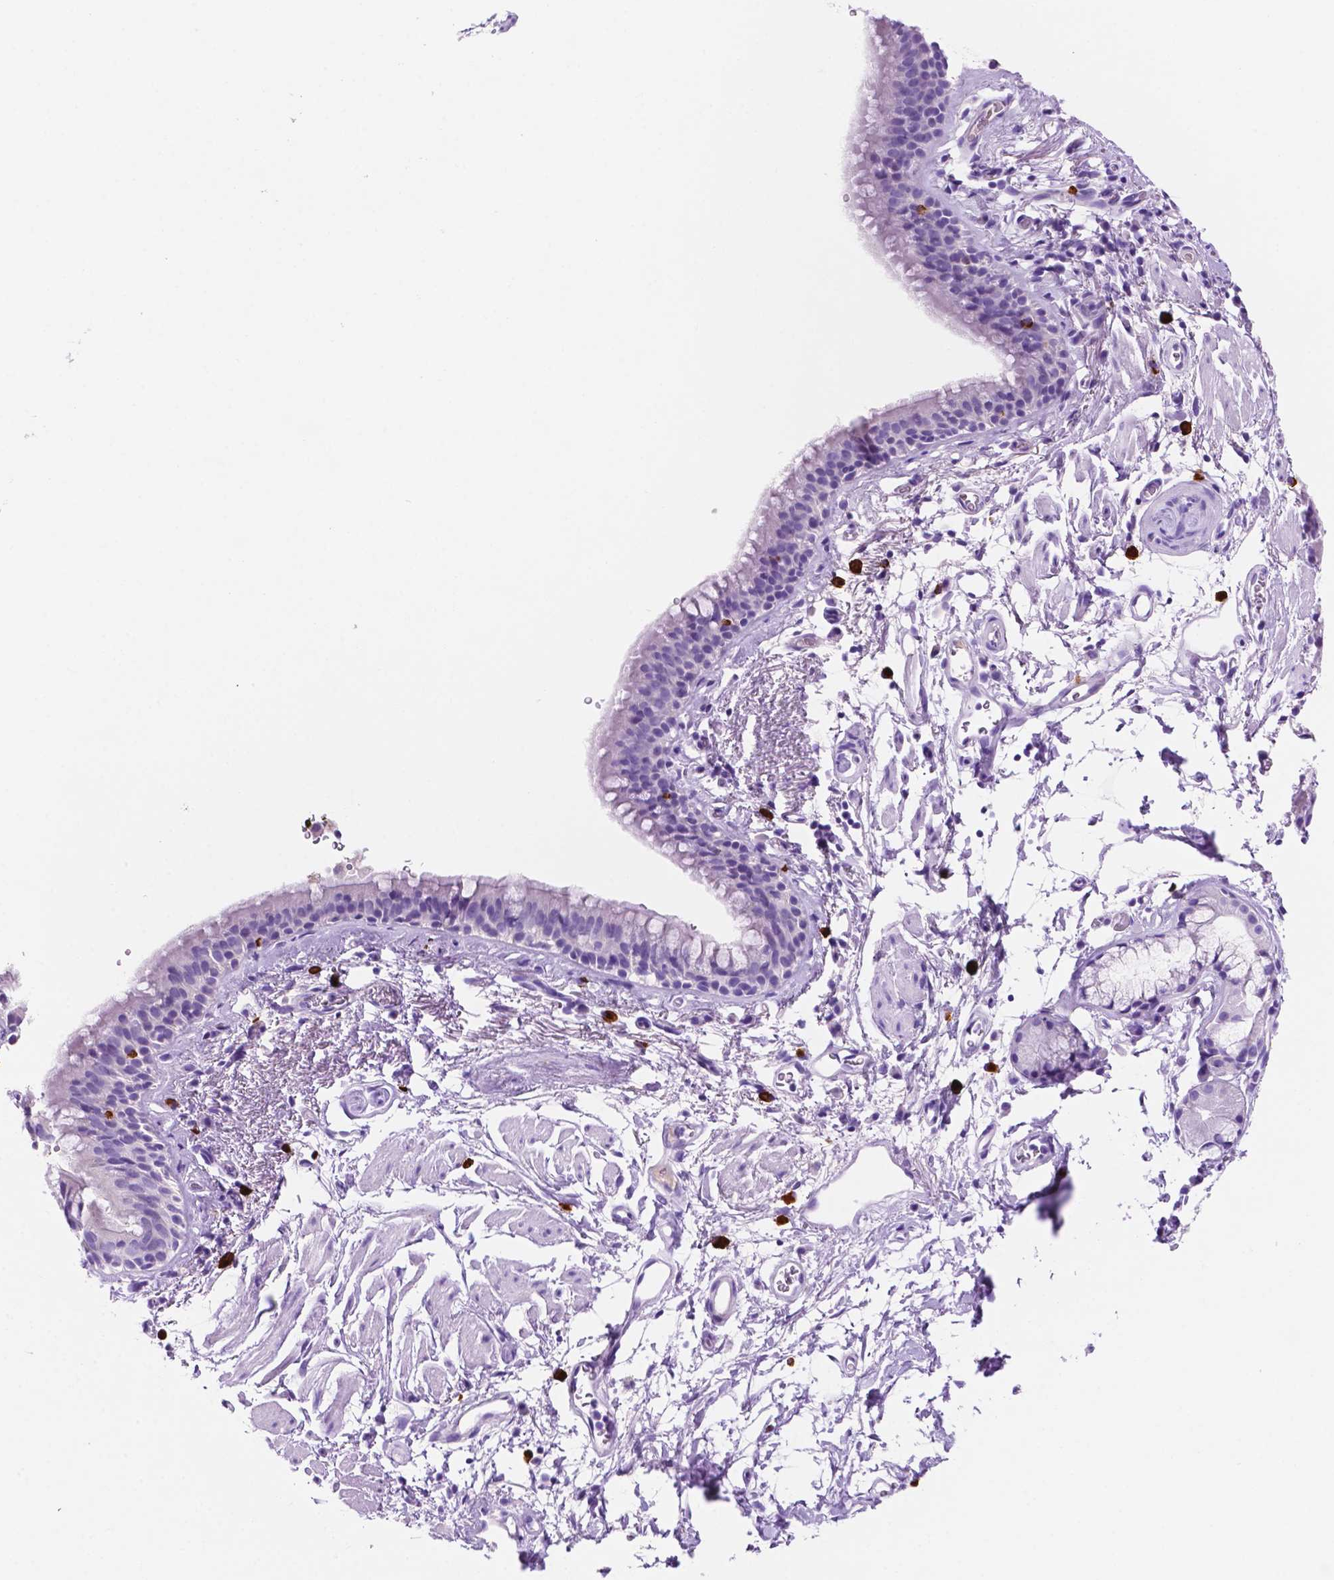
{"staining": {"intensity": "negative", "quantity": "none", "location": "none"}, "tissue": "bronchus", "cell_type": "Respiratory epithelial cells", "image_type": "normal", "snomed": [{"axis": "morphology", "description": "Normal tissue, NOS"}, {"axis": "topography", "description": "Cartilage tissue"}, {"axis": "topography", "description": "Bronchus"}], "caption": "Immunohistochemistry (IHC) of benign bronchus reveals no positivity in respiratory epithelial cells. (DAB immunohistochemistry (IHC) with hematoxylin counter stain).", "gene": "FOXB2", "patient": {"sex": "male", "age": 58}}